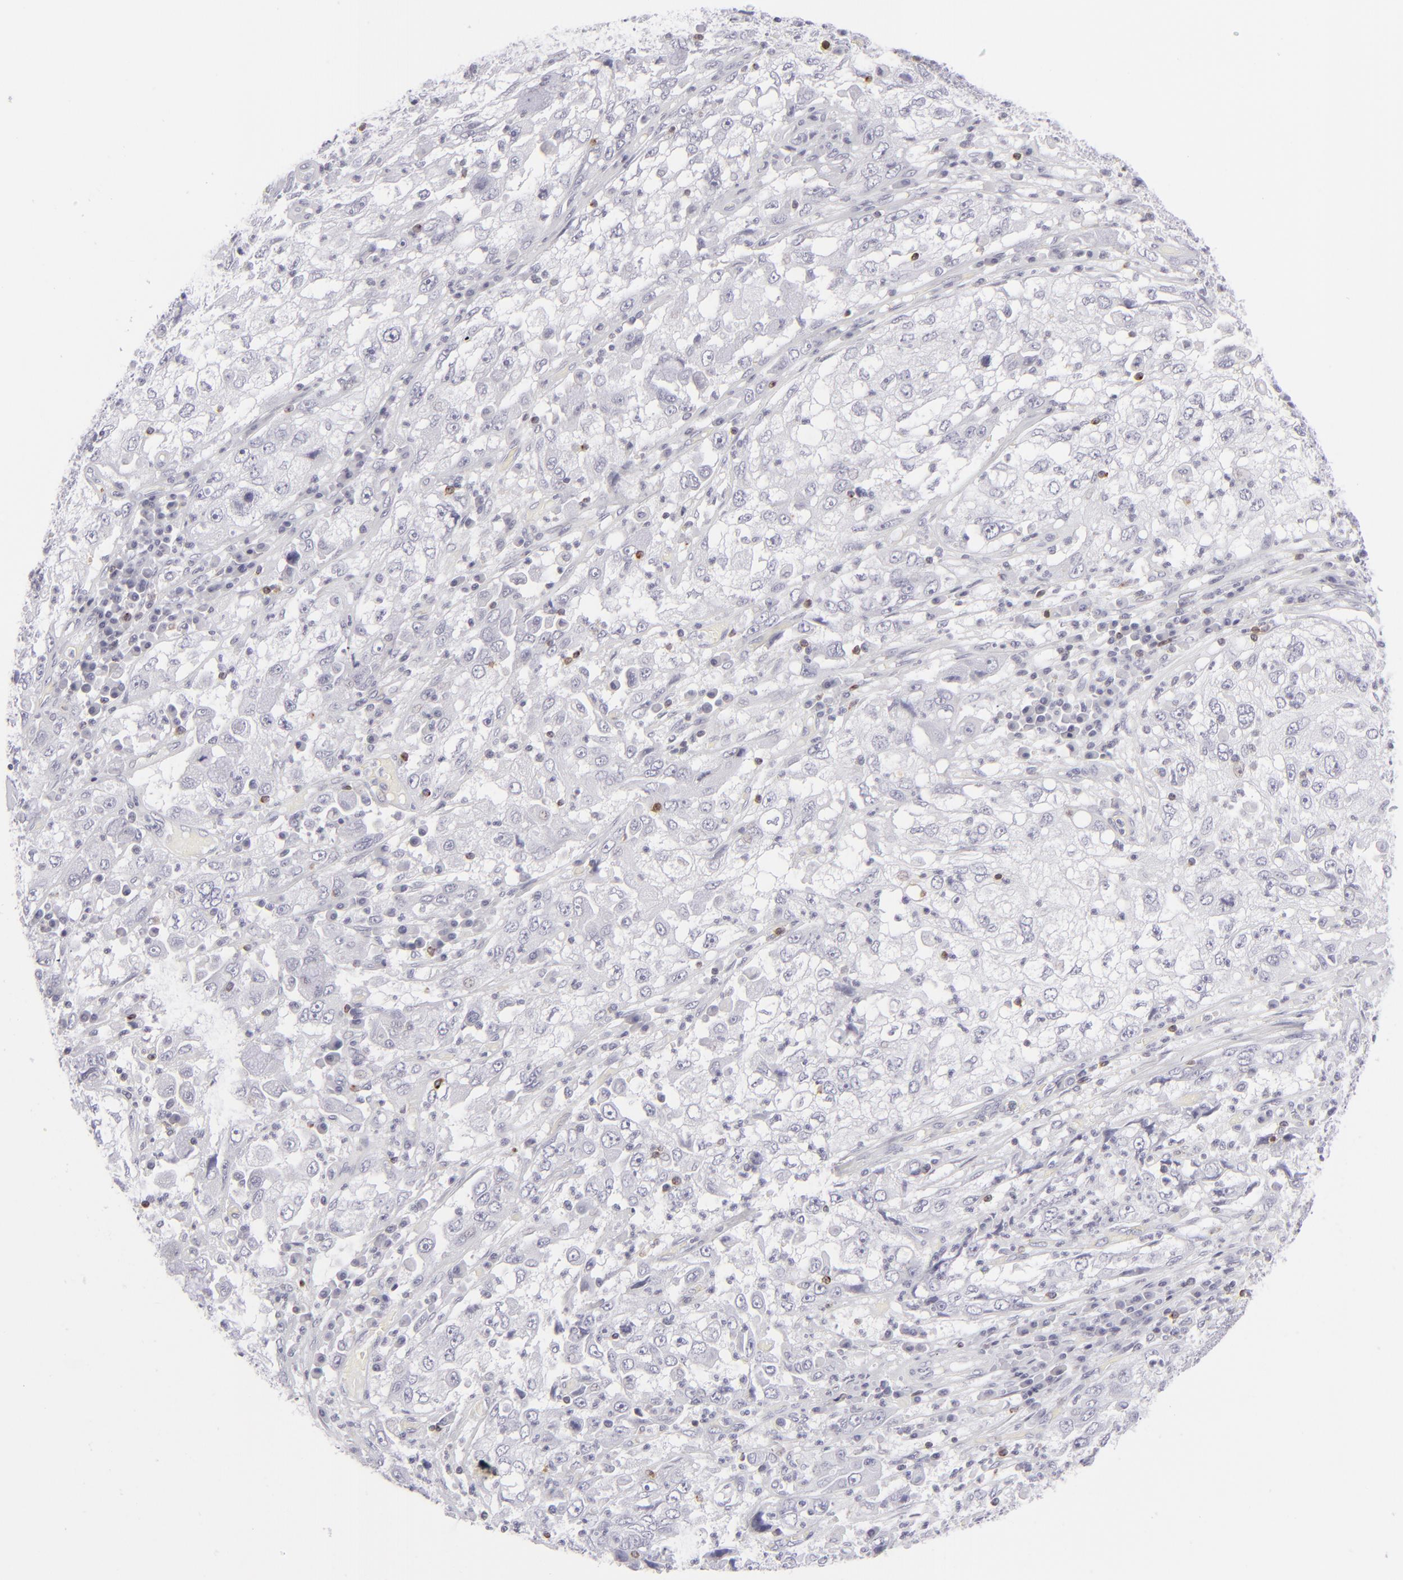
{"staining": {"intensity": "negative", "quantity": "none", "location": "none"}, "tissue": "cervical cancer", "cell_type": "Tumor cells", "image_type": "cancer", "snomed": [{"axis": "morphology", "description": "Squamous cell carcinoma, NOS"}, {"axis": "topography", "description": "Cervix"}], "caption": "Immunohistochemistry (IHC) histopathology image of neoplastic tissue: human cervical squamous cell carcinoma stained with DAB exhibits no significant protein staining in tumor cells. The staining was performed using DAB to visualize the protein expression in brown, while the nuclei were stained in blue with hematoxylin (Magnification: 20x).", "gene": "CD7", "patient": {"sex": "female", "age": 36}}